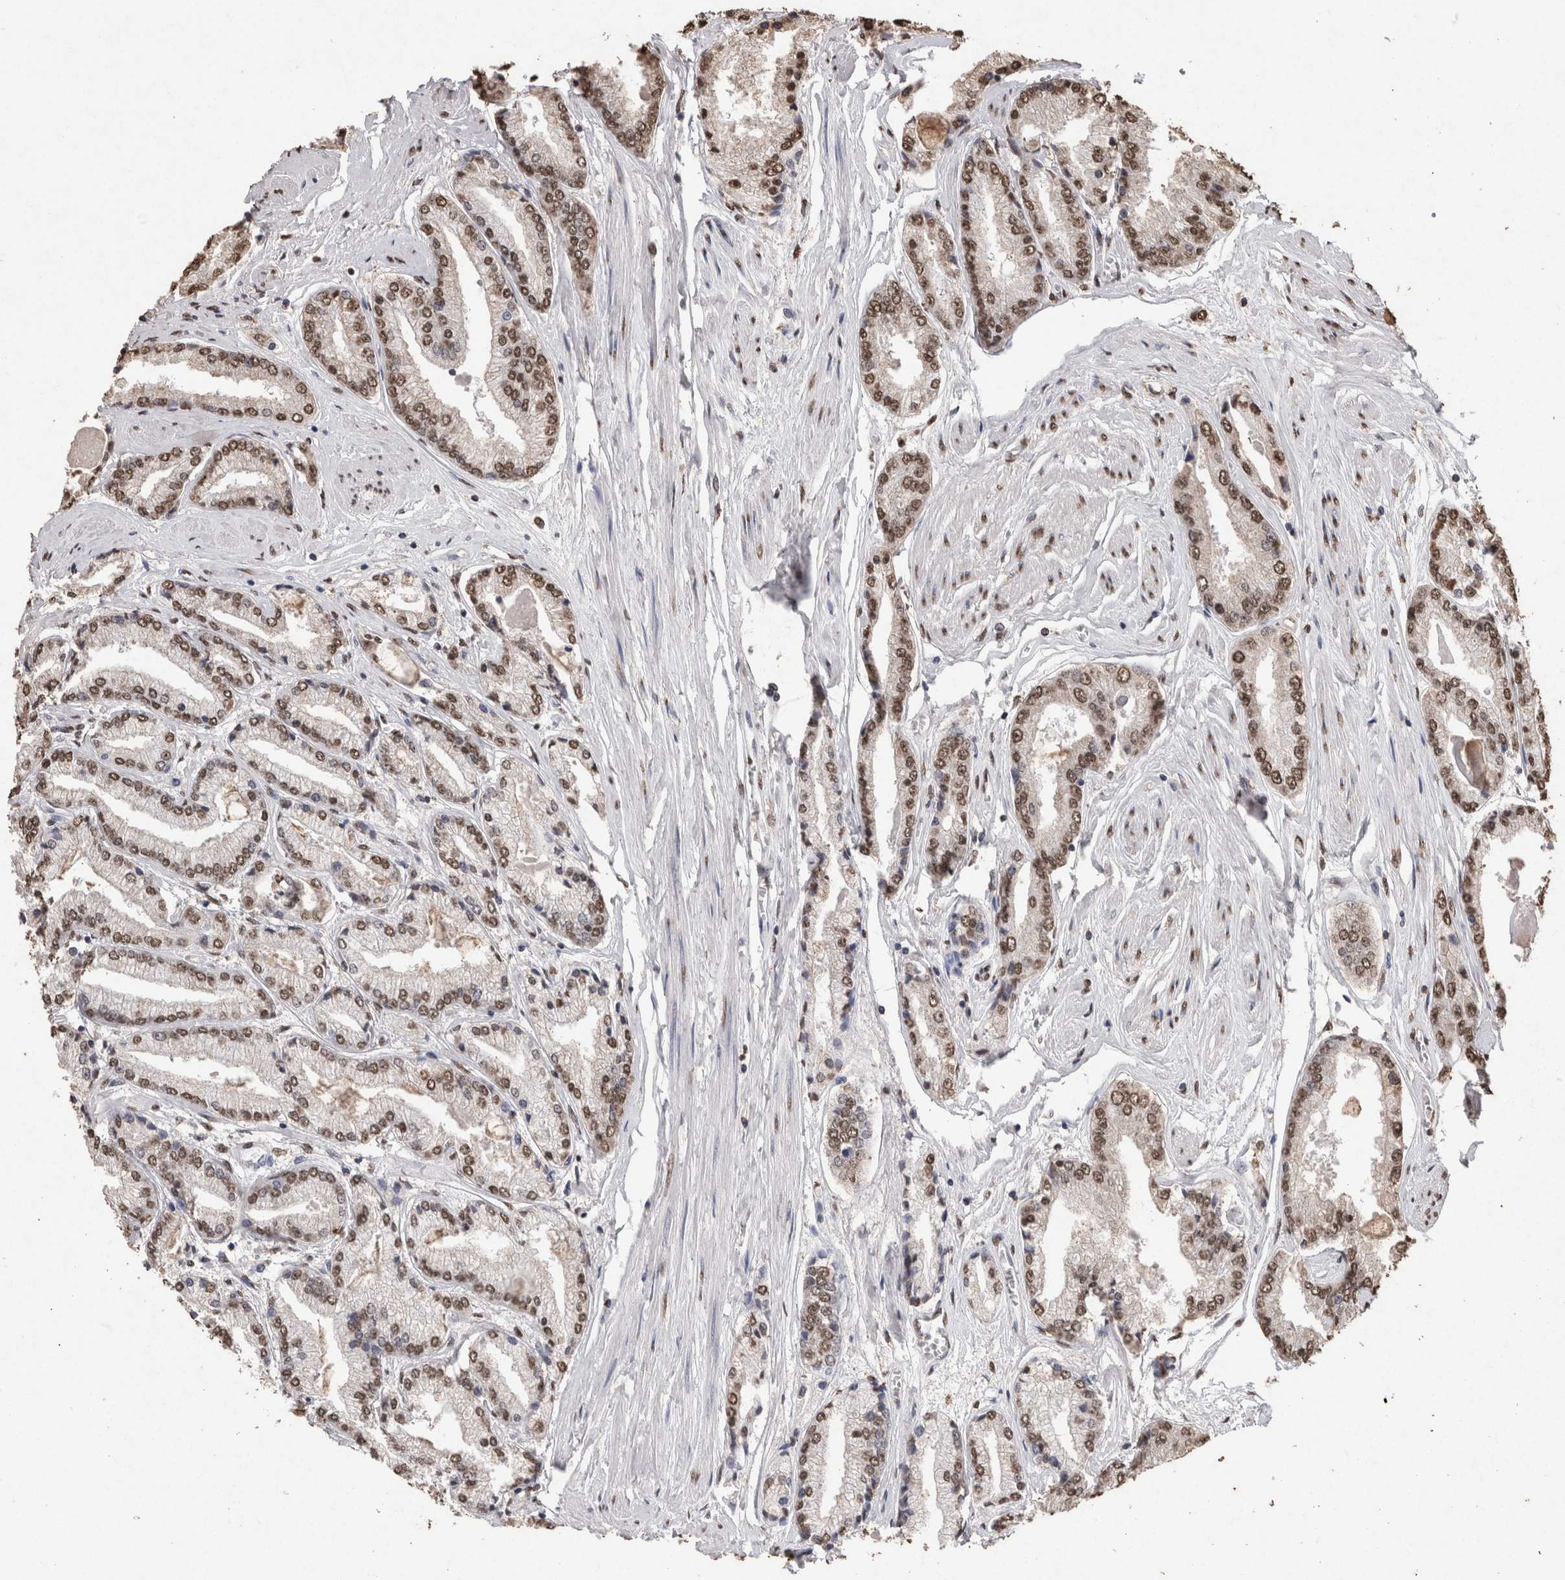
{"staining": {"intensity": "moderate", "quantity": ">75%", "location": "nuclear"}, "tissue": "prostate cancer", "cell_type": "Tumor cells", "image_type": "cancer", "snomed": [{"axis": "morphology", "description": "Adenocarcinoma, High grade"}, {"axis": "topography", "description": "Prostate"}], "caption": "Prostate cancer stained with immunohistochemistry (IHC) demonstrates moderate nuclear expression in approximately >75% of tumor cells. The protein is shown in brown color, while the nuclei are stained blue.", "gene": "NTHL1", "patient": {"sex": "male", "age": 59}}